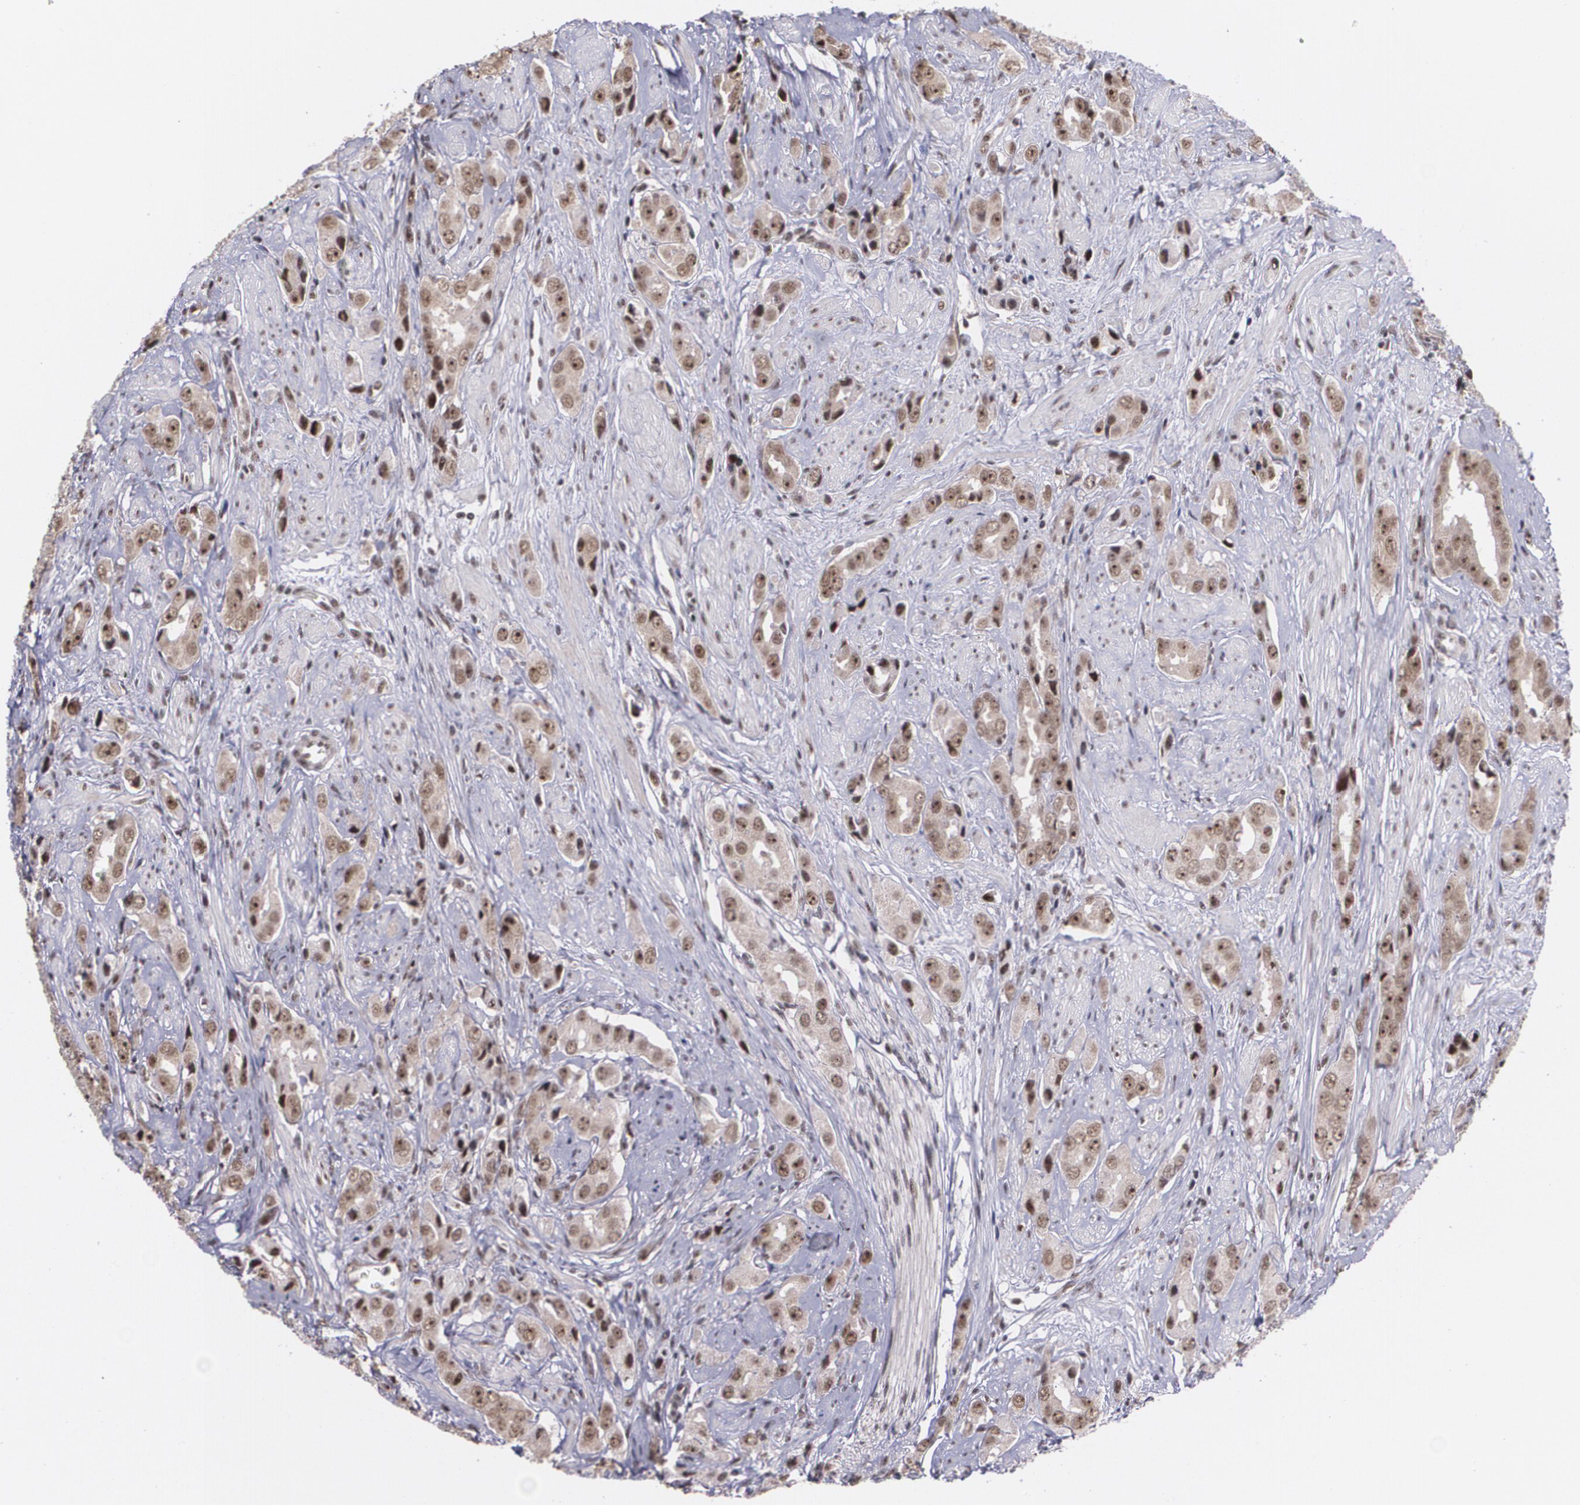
{"staining": {"intensity": "strong", "quantity": ">75%", "location": "cytoplasmic/membranous,nuclear"}, "tissue": "prostate cancer", "cell_type": "Tumor cells", "image_type": "cancer", "snomed": [{"axis": "morphology", "description": "Adenocarcinoma, Medium grade"}, {"axis": "topography", "description": "Prostate"}], "caption": "Immunohistochemistry (IHC) image of human medium-grade adenocarcinoma (prostate) stained for a protein (brown), which exhibits high levels of strong cytoplasmic/membranous and nuclear expression in approximately >75% of tumor cells.", "gene": "C6orf15", "patient": {"sex": "male", "age": 53}}